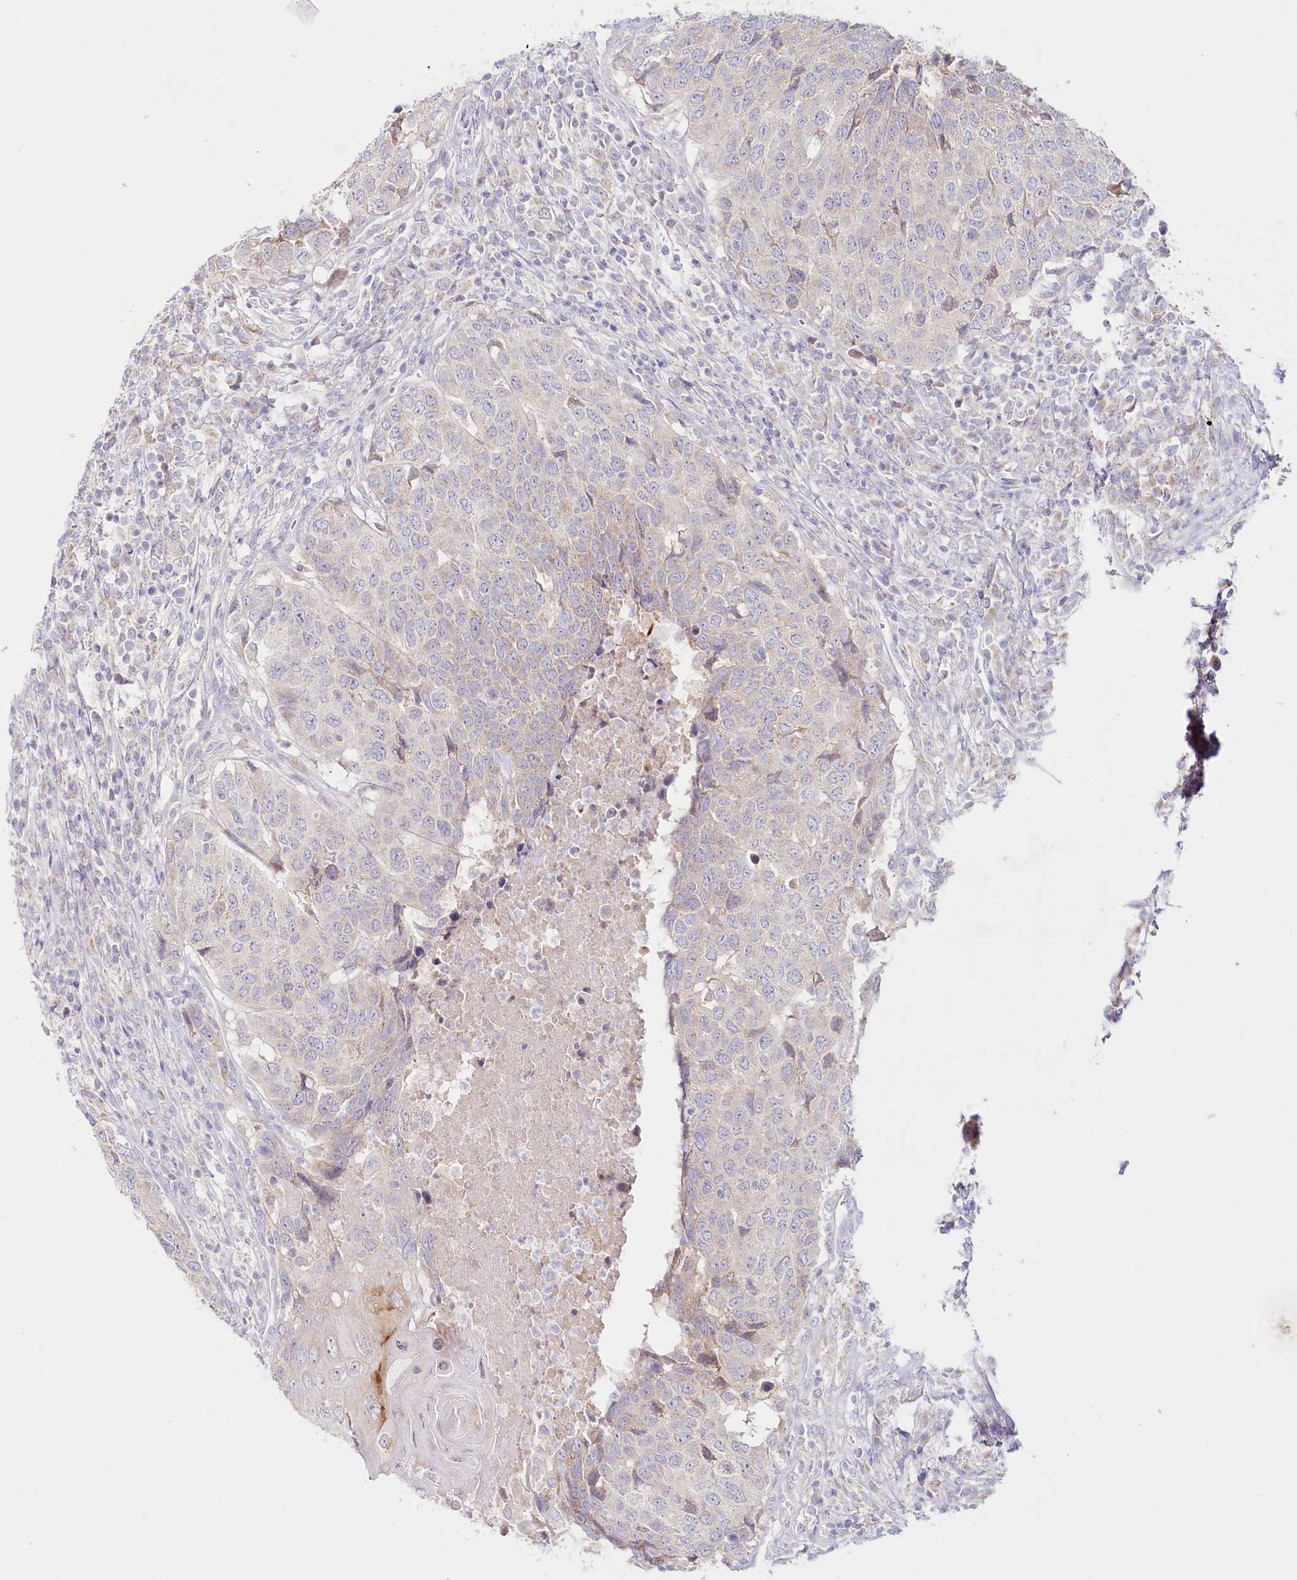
{"staining": {"intensity": "weak", "quantity": "25%-75%", "location": "cytoplasmic/membranous"}, "tissue": "head and neck cancer", "cell_type": "Tumor cells", "image_type": "cancer", "snomed": [{"axis": "morphology", "description": "Squamous cell carcinoma, NOS"}, {"axis": "topography", "description": "Head-Neck"}], "caption": "A low amount of weak cytoplasmic/membranous positivity is present in about 25%-75% of tumor cells in head and neck squamous cell carcinoma tissue.", "gene": "PSAPL1", "patient": {"sex": "male", "age": 66}}